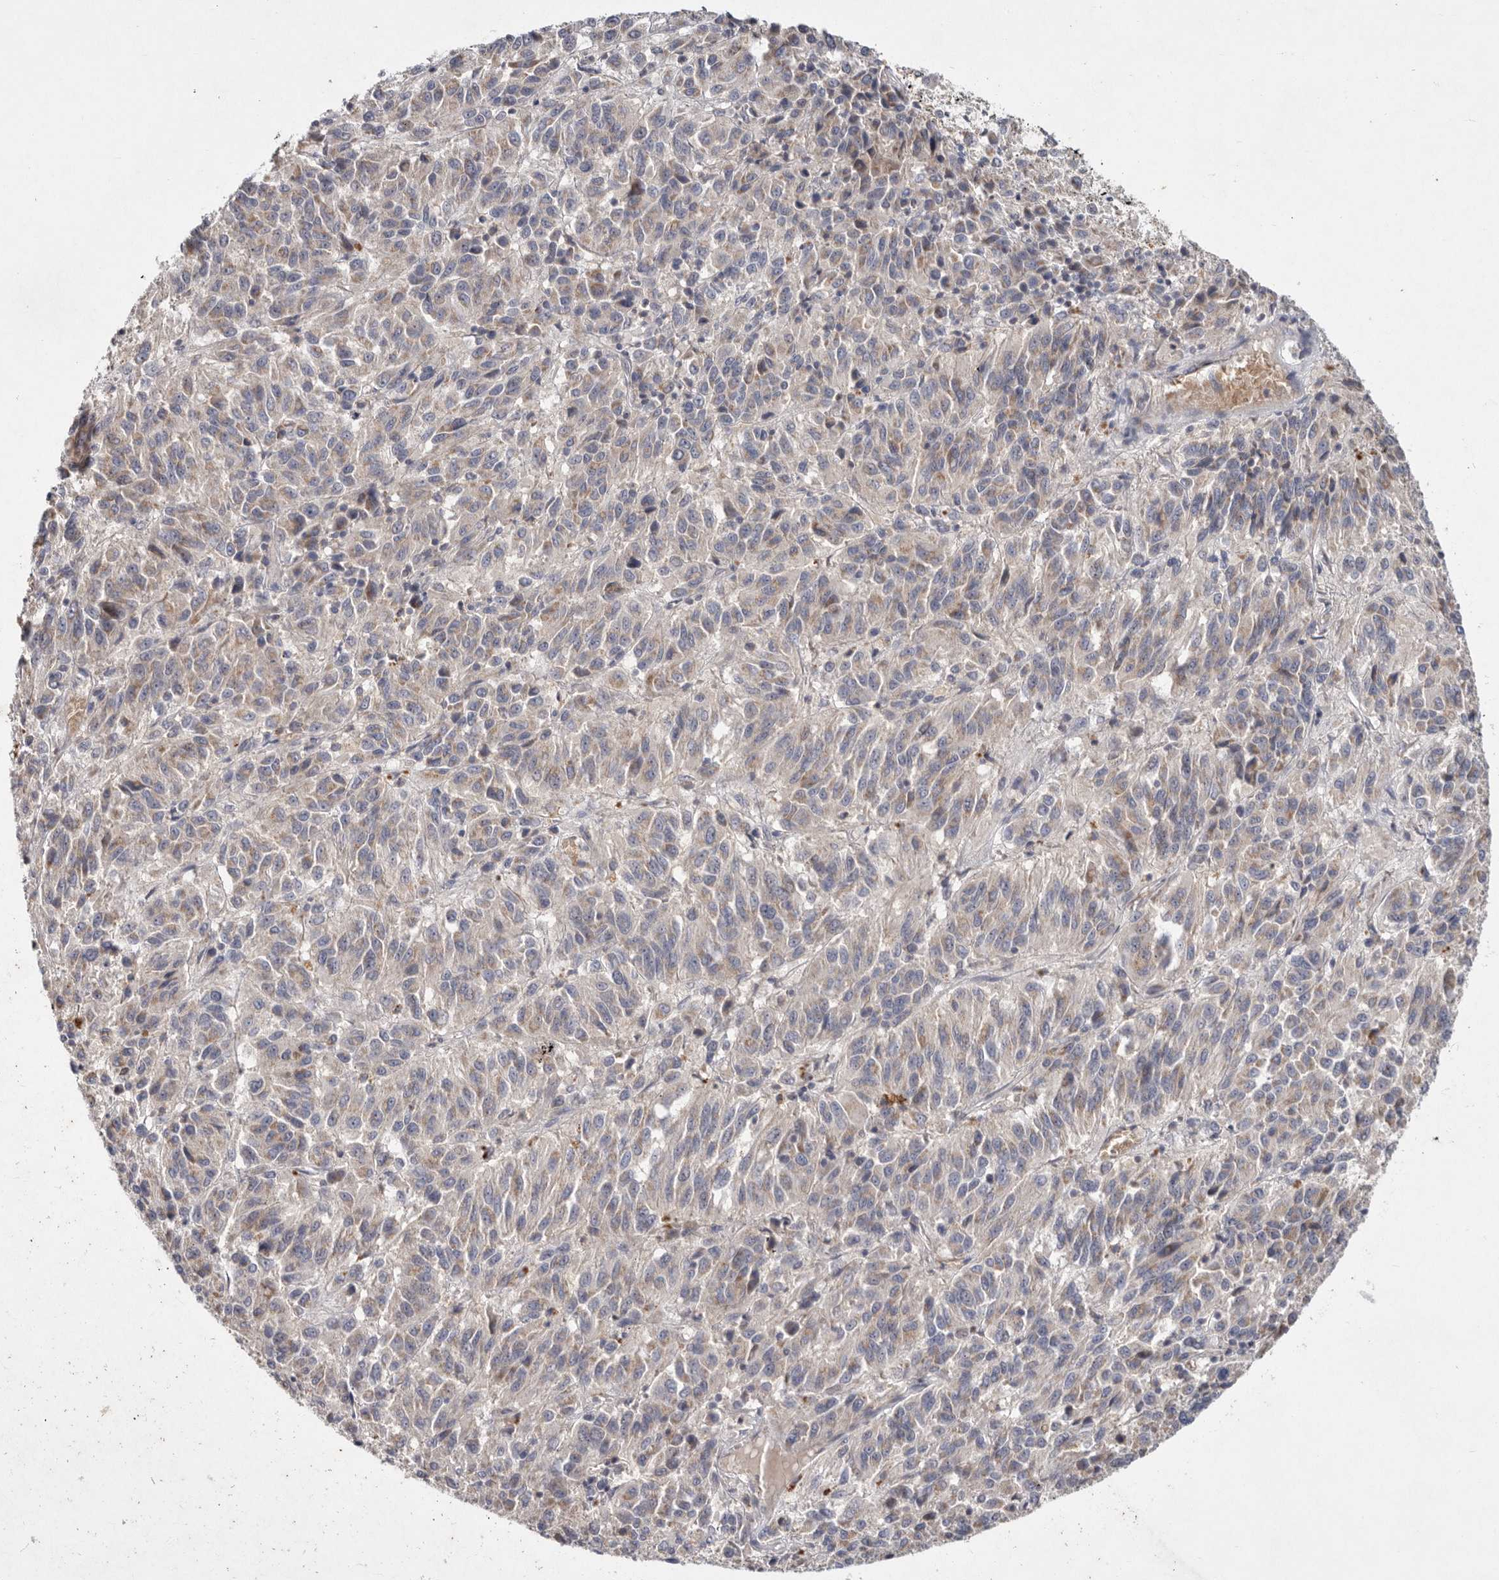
{"staining": {"intensity": "negative", "quantity": "none", "location": "none"}, "tissue": "melanoma", "cell_type": "Tumor cells", "image_type": "cancer", "snomed": [{"axis": "morphology", "description": "Malignant melanoma, Metastatic site"}, {"axis": "topography", "description": "Lung"}], "caption": "Malignant melanoma (metastatic site) was stained to show a protein in brown. There is no significant positivity in tumor cells. The staining is performed using DAB (3,3'-diaminobenzidine) brown chromogen with nuclei counter-stained in using hematoxylin.", "gene": "TNFSF14", "patient": {"sex": "male", "age": 64}}